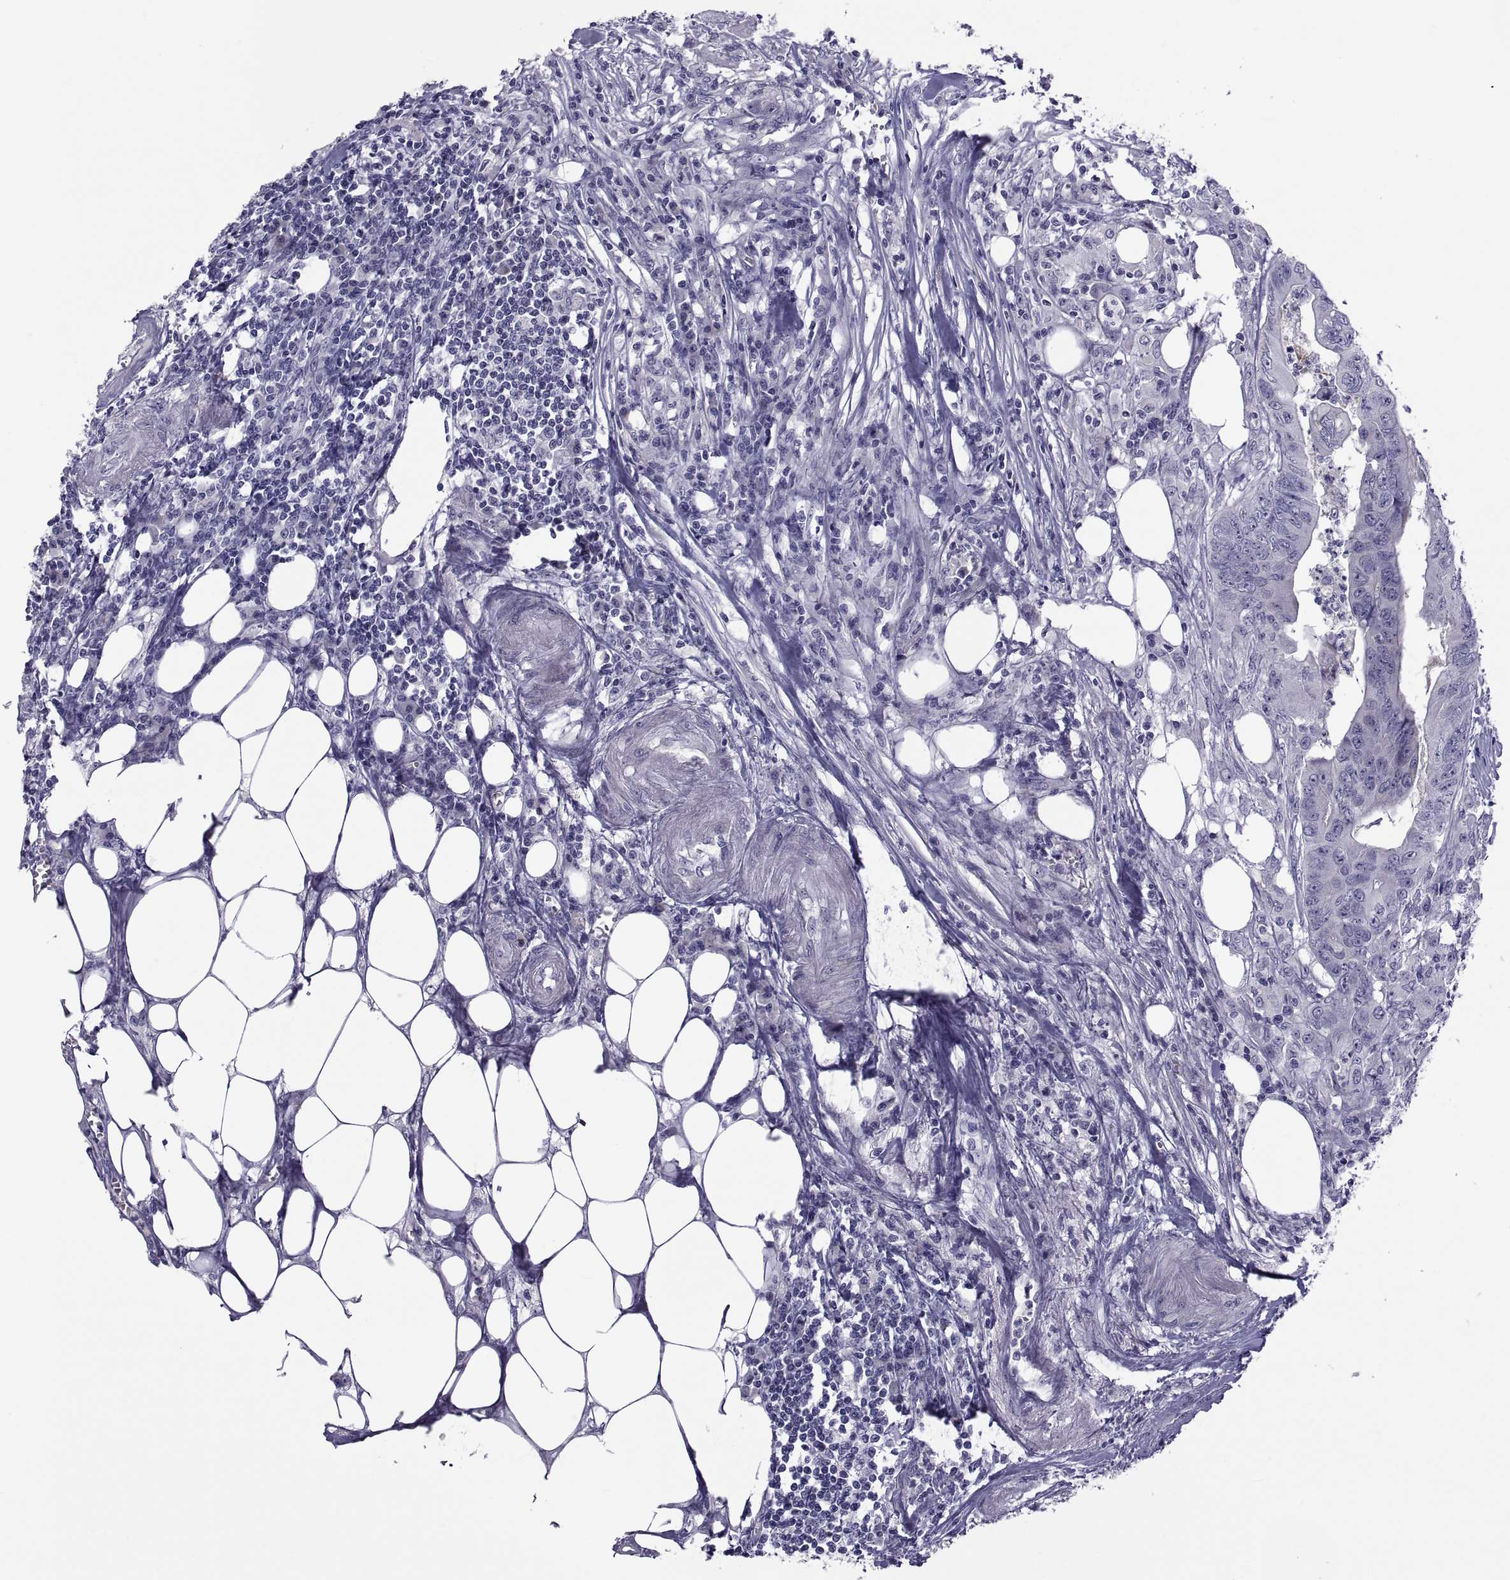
{"staining": {"intensity": "weak", "quantity": "<25%", "location": "cytoplasmic/membranous"}, "tissue": "colorectal cancer", "cell_type": "Tumor cells", "image_type": "cancer", "snomed": [{"axis": "morphology", "description": "Adenocarcinoma, NOS"}, {"axis": "topography", "description": "Colon"}], "caption": "IHC photomicrograph of neoplastic tissue: human colorectal cancer (adenocarcinoma) stained with DAB shows no significant protein expression in tumor cells.", "gene": "TMEM158", "patient": {"sex": "male", "age": 84}}